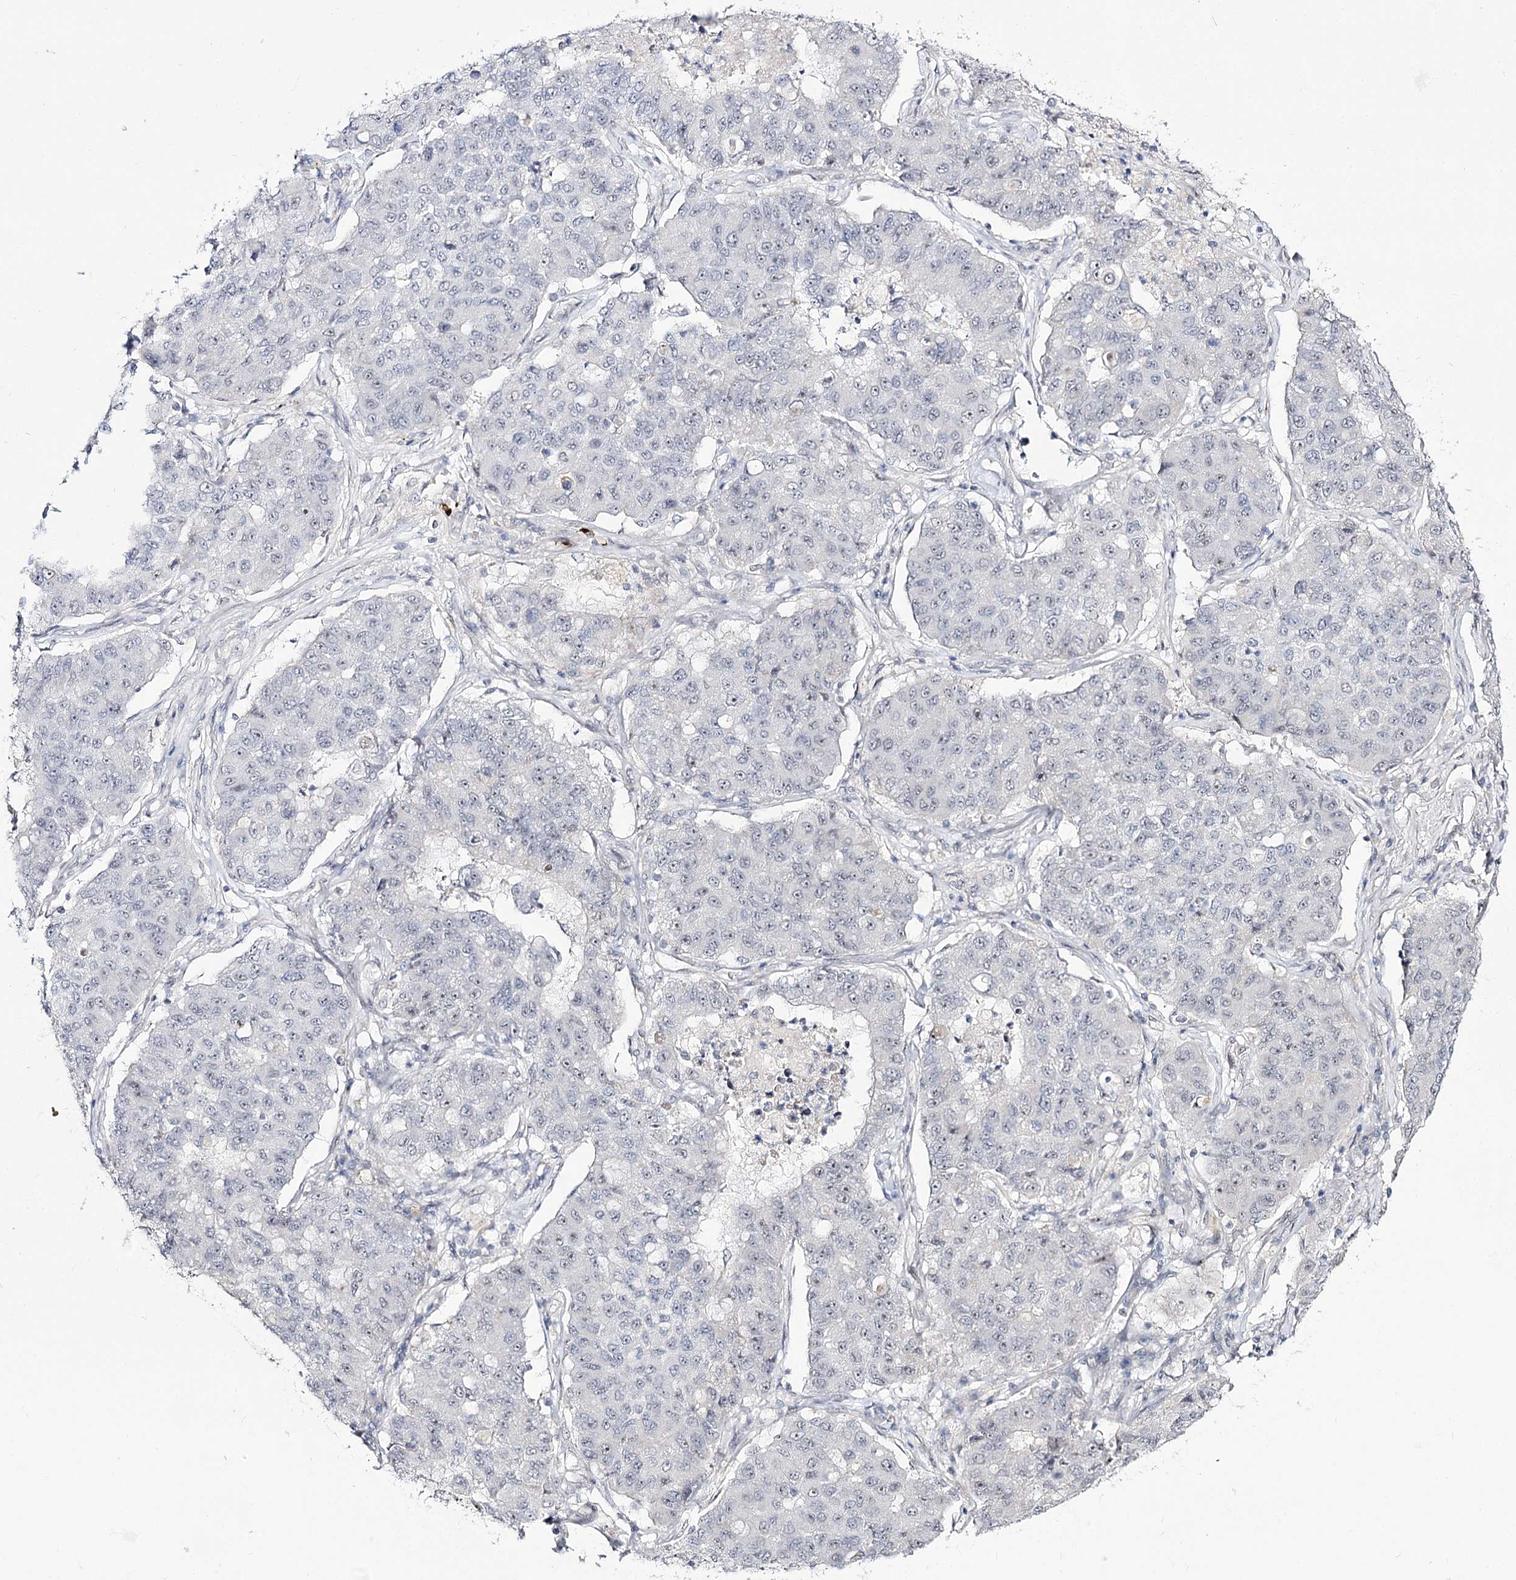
{"staining": {"intensity": "negative", "quantity": "none", "location": "none"}, "tissue": "lung cancer", "cell_type": "Tumor cells", "image_type": "cancer", "snomed": [{"axis": "morphology", "description": "Squamous cell carcinoma, NOS"}, {"axis": "topography", "description": "Lung"}], "caption": "This histopathology image is of lung squamous cell carcinoma stained with immunohistochemistry to label a protein in brown with the nuclei are counter-stained blue. There is no staining in tumor cells.", "gene": "RRP9", "patient": {"sex": "male", "age": 74}}